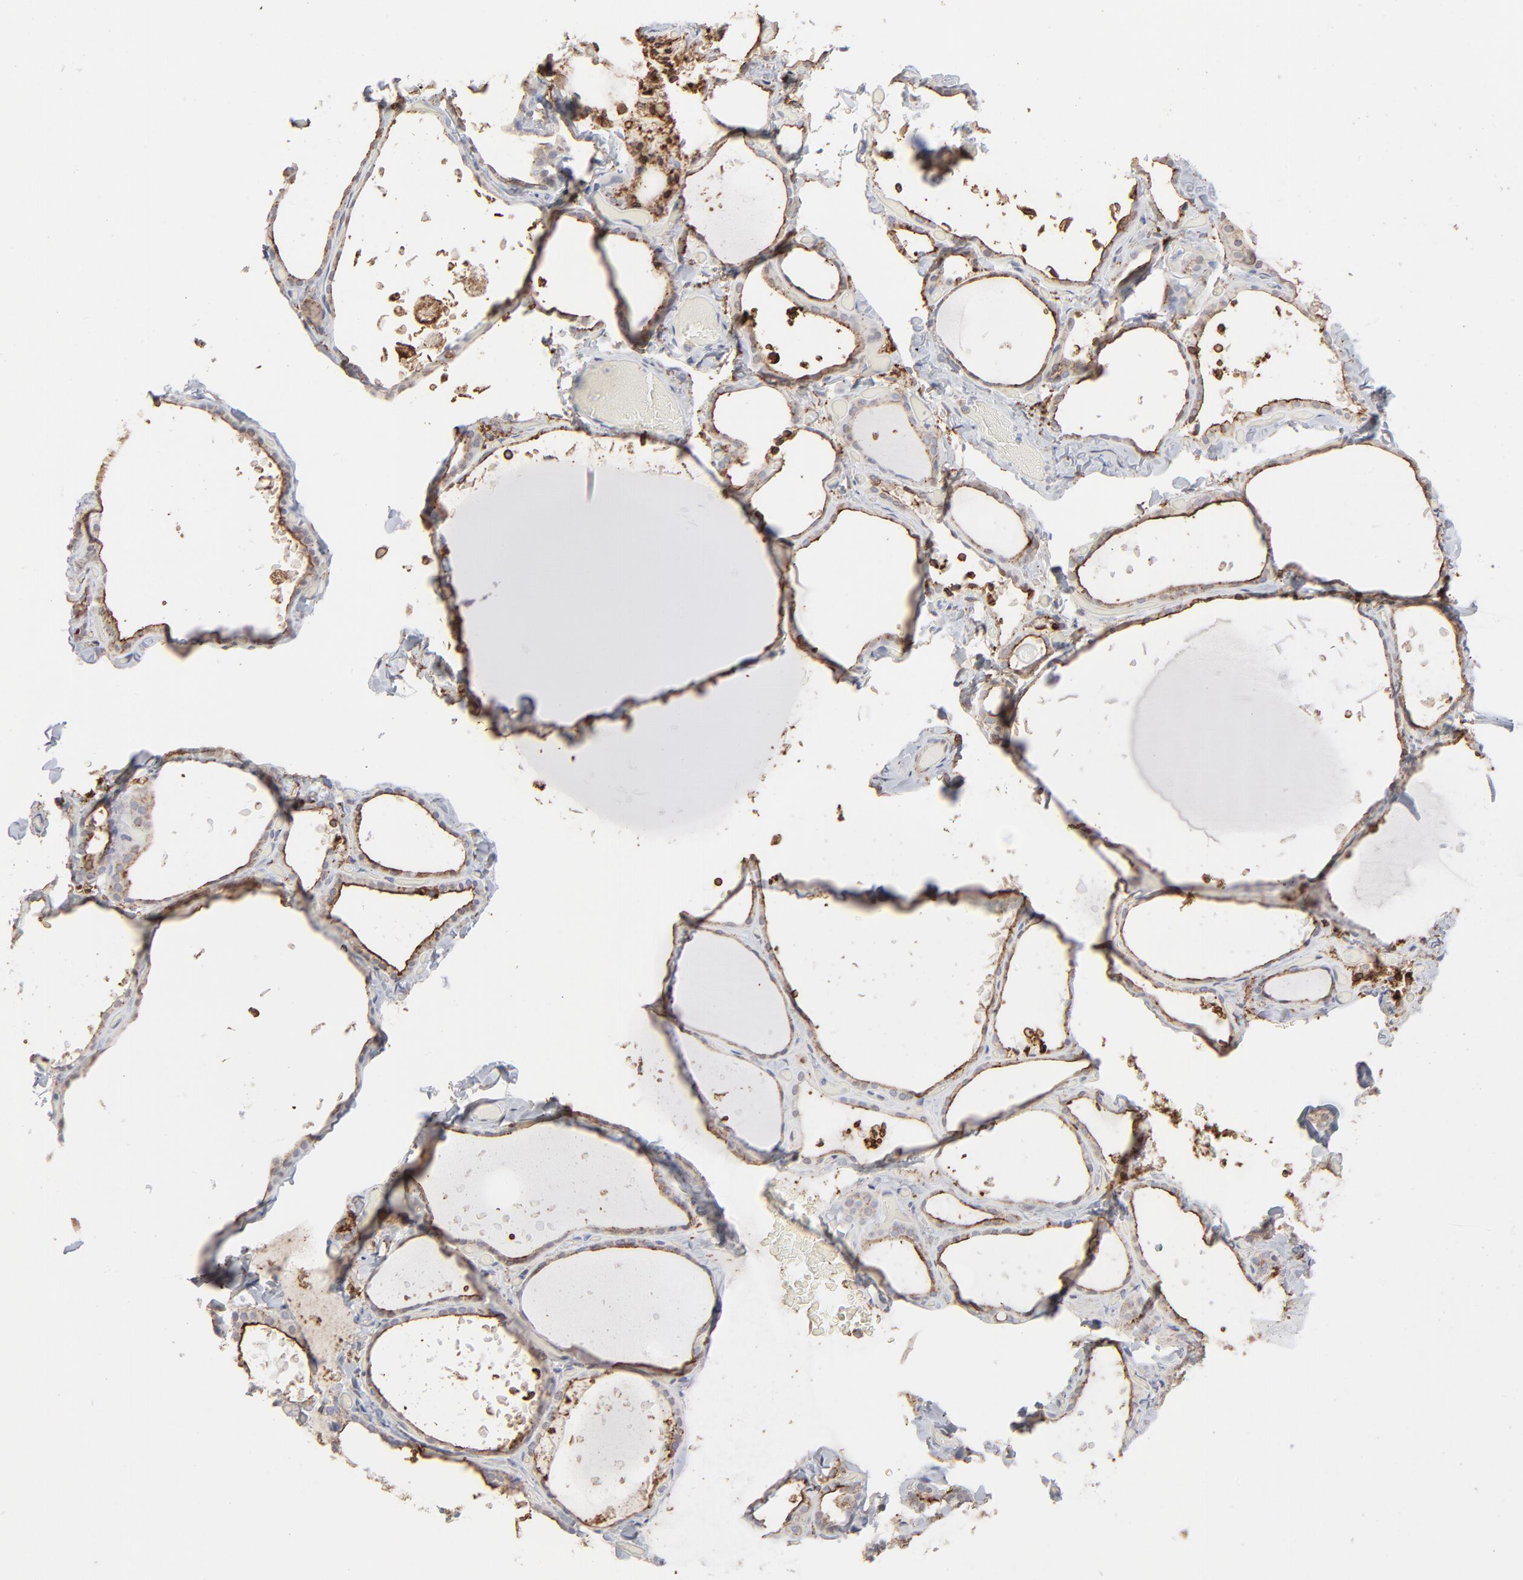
{"staining": {"intensity": "moderate", "quantity": ">75%", "location": "cytoplasmic/membranous"}, "tissue": "thyroid gland", "cell_type": "Glandular cells", "image_type": "normal", "snomed": [{"axis": "morphology", "description": "Normal tissue, NOS"}, {"axis": "topography", "description": "Thyroid gland"}], "caption": "Protein analysis of normal thyroid gland exhibits moderate cytoplasmic/membranous expression in about >75% of glandular cells.", "gene": "ANXA5", "patient": {"sex": "female", "age": 22}}